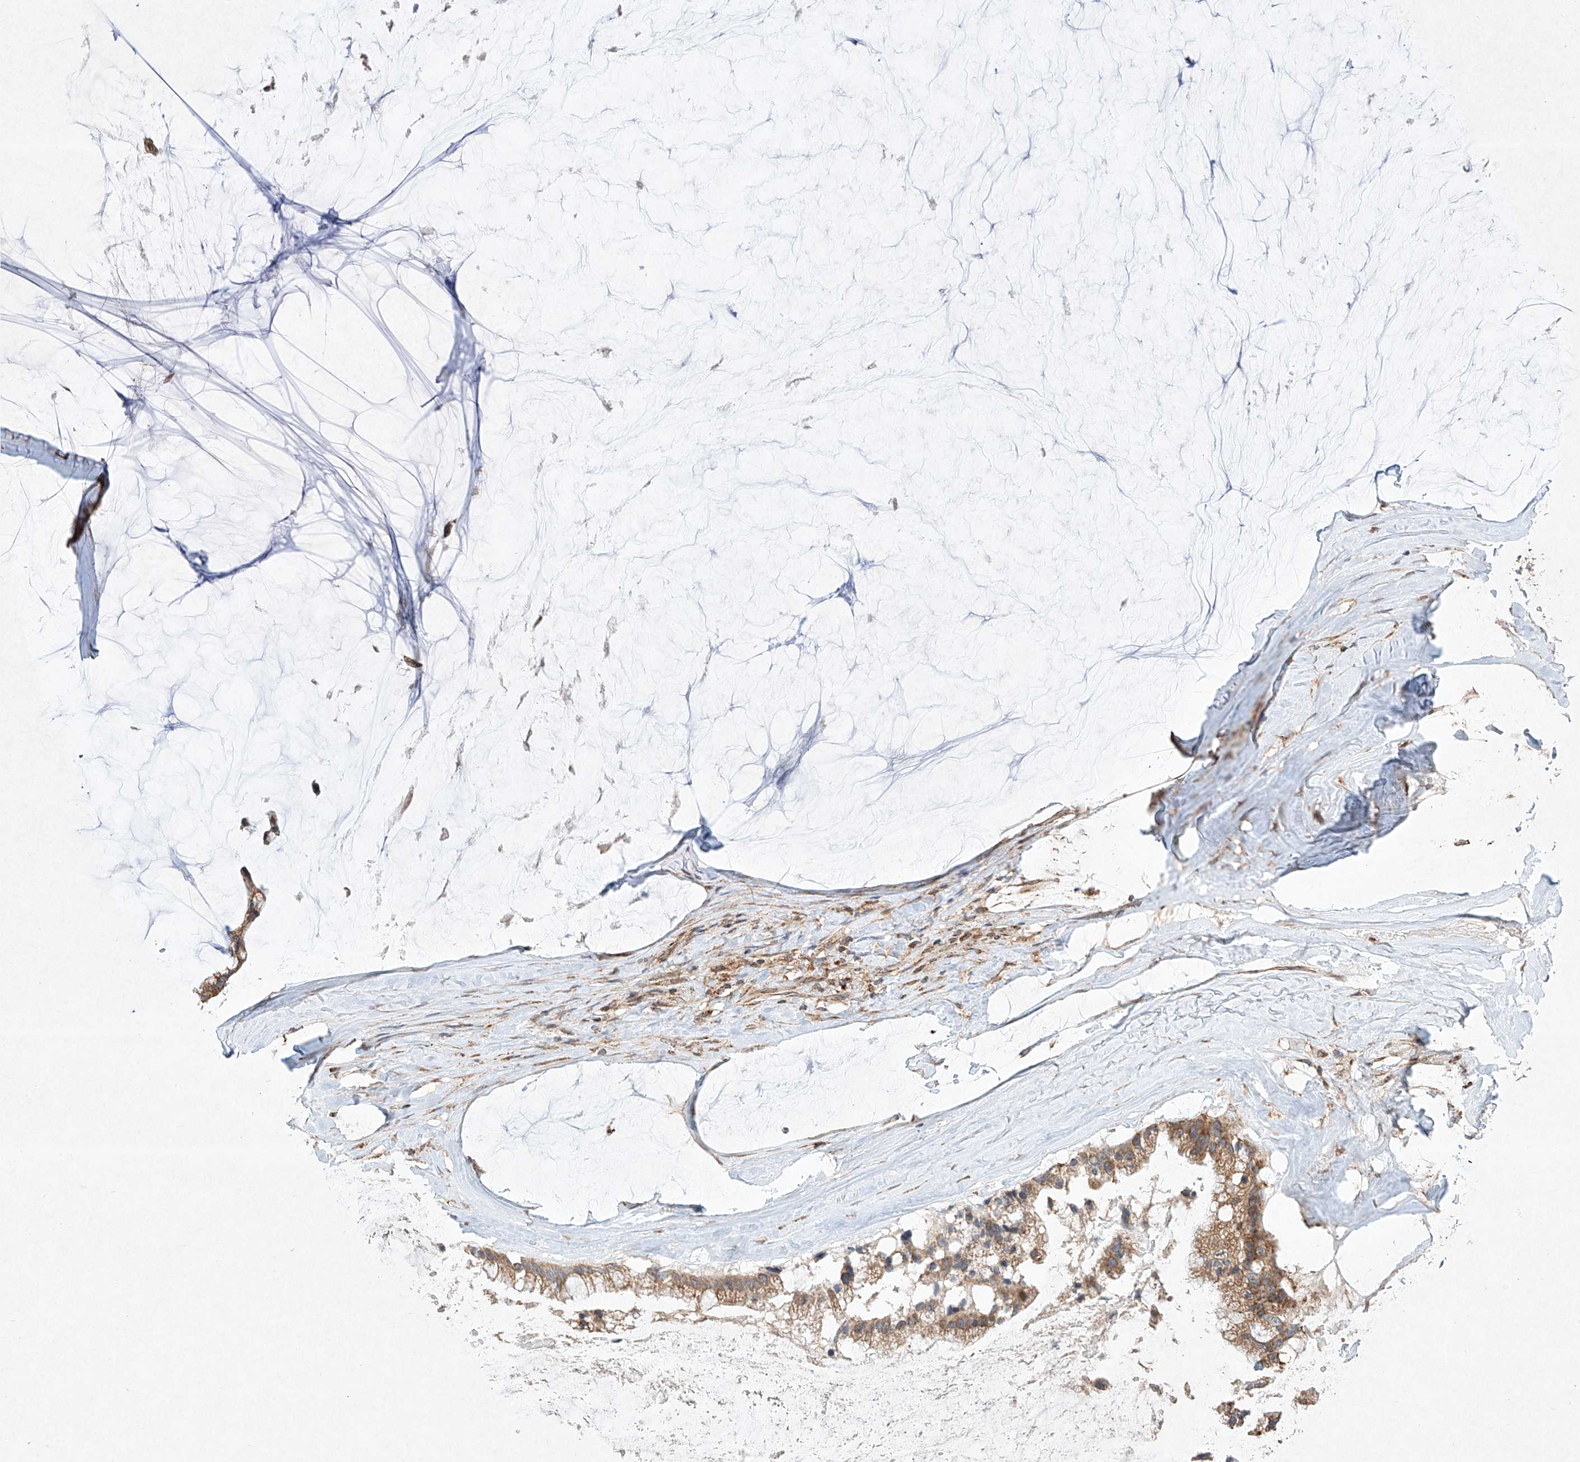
{"staining": {"intensity": "moderate", "quantity": ">75%", "location": "cytoplasmic/membranous"}, "tissue": "ovarian cancer", "cell_type": "Tumor cells", "image_type": "cancer", "snomed": [{"axis": "morphology", "description": "Cystadenocarcinoma, mucinous, NOS"}, {"axis": "topography", "description": "Ovary"}], "caption": "Protein staining demonstrates moderate cytoplasmic/membranous expression in approximately >75% of tumor cells in ovarian cancer (mucinous cystadenocarcinoma). The protein is stained brown, and the nuclei are stained in blue (DAB IHC with brightfield microscopy, high magnification).", "gene": "SEMA3B", "patient": {"sex": "female", "age": 39}}